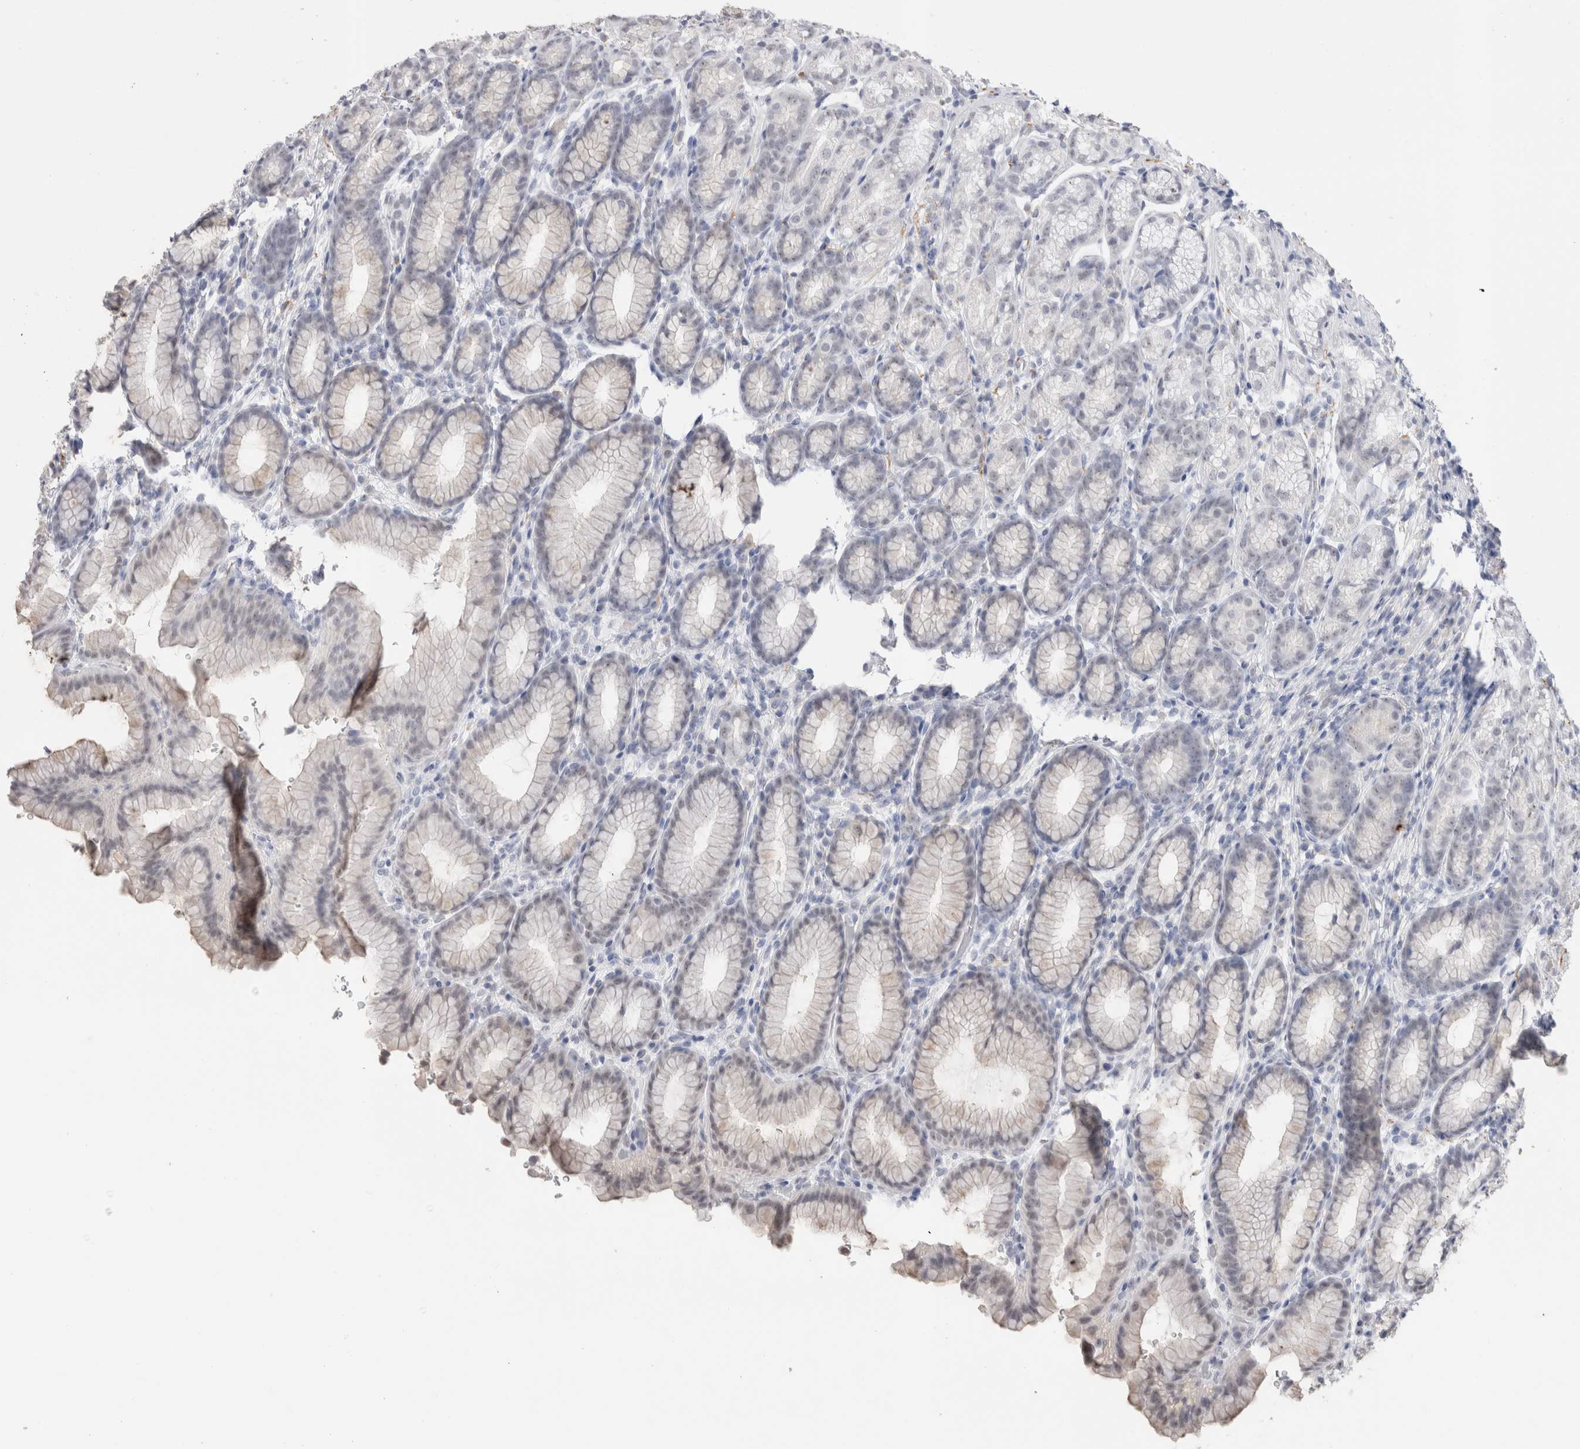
{"staining": {"intensity": "negative", "quantity": "none", "location": "none"}, "tissue": "stomach", "cell_type": "Glandular cells", "image_type": "normal", "snomed": [{"axis": "morphology", "description": "Normal tissue, NOS"}, {"axis": "topography", "description": "Stomach"}], "caption": "An IHC image of normal stomach is shown. There is no staining in glandular cells of stomach.", "gene": "CADM3", "patient": {"sex": "male", "age": 42}}